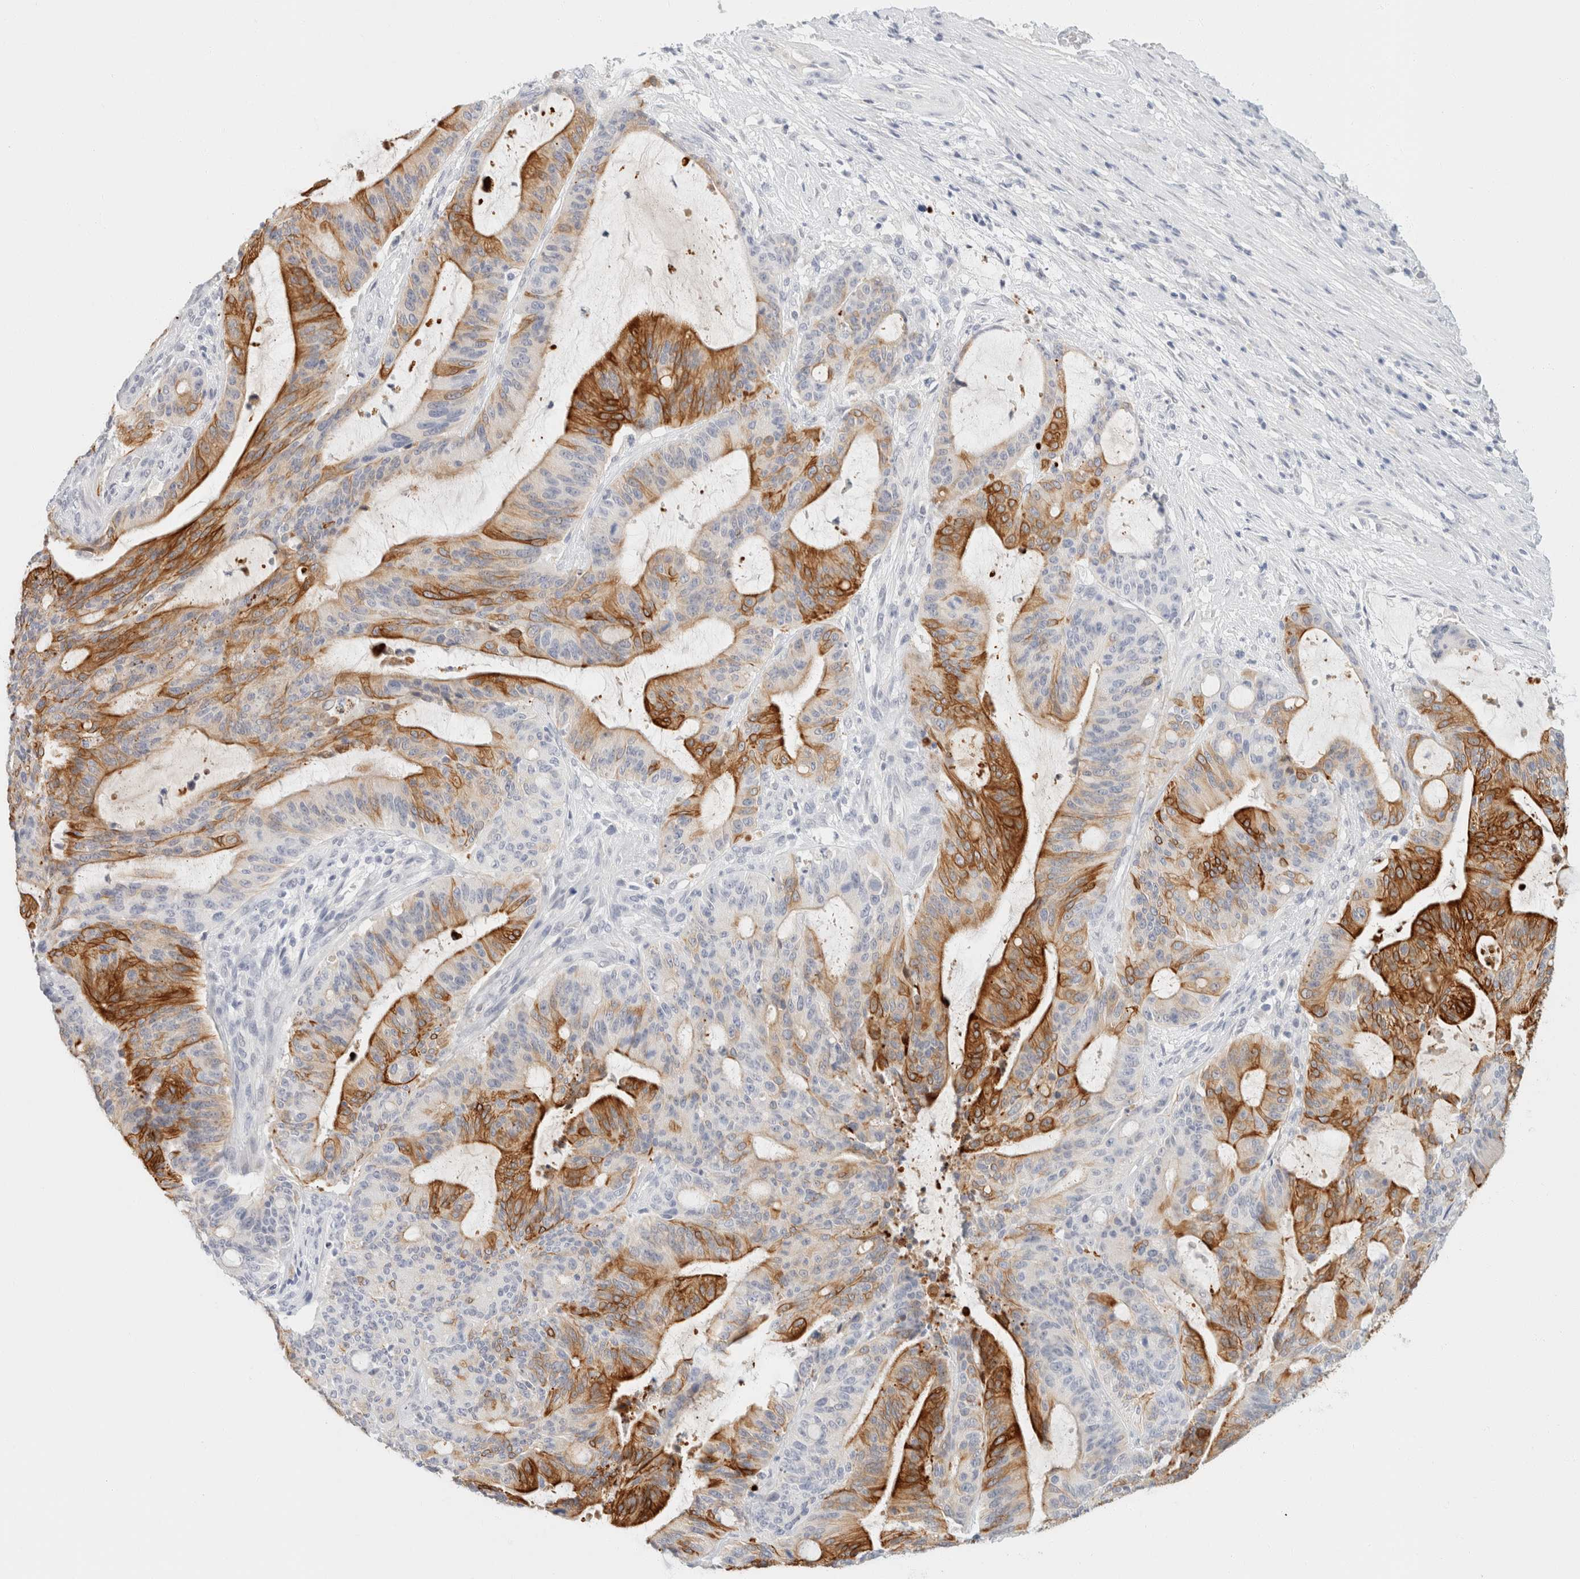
{"staining": {"intensity": "strong", "quantity": "25%-75%", "location": "cytoplasmic/membranous"}, "tissue": "liver cancer", "cell_type": "Tumor cells", "image_type": "cancer", "snomed": [{"axis": "morphology", "description": "Normal tissue, NOS"}, {"axis": "morphology", "description": "Cholangiocarcinoma"}, {"axis": "topography", "description": "Liver"}, {"axis": "topography", "description": "Peripheral nerve tissue"}], "caption": "Liver cancer (cholangiocarcinoma) stained with a brown dye shows strong cytoplasmic/membranous positive staining in about 25%-75% of tumor cells.", "gene": "KRT20", "patient": {"sex": "female", "age": 73}}